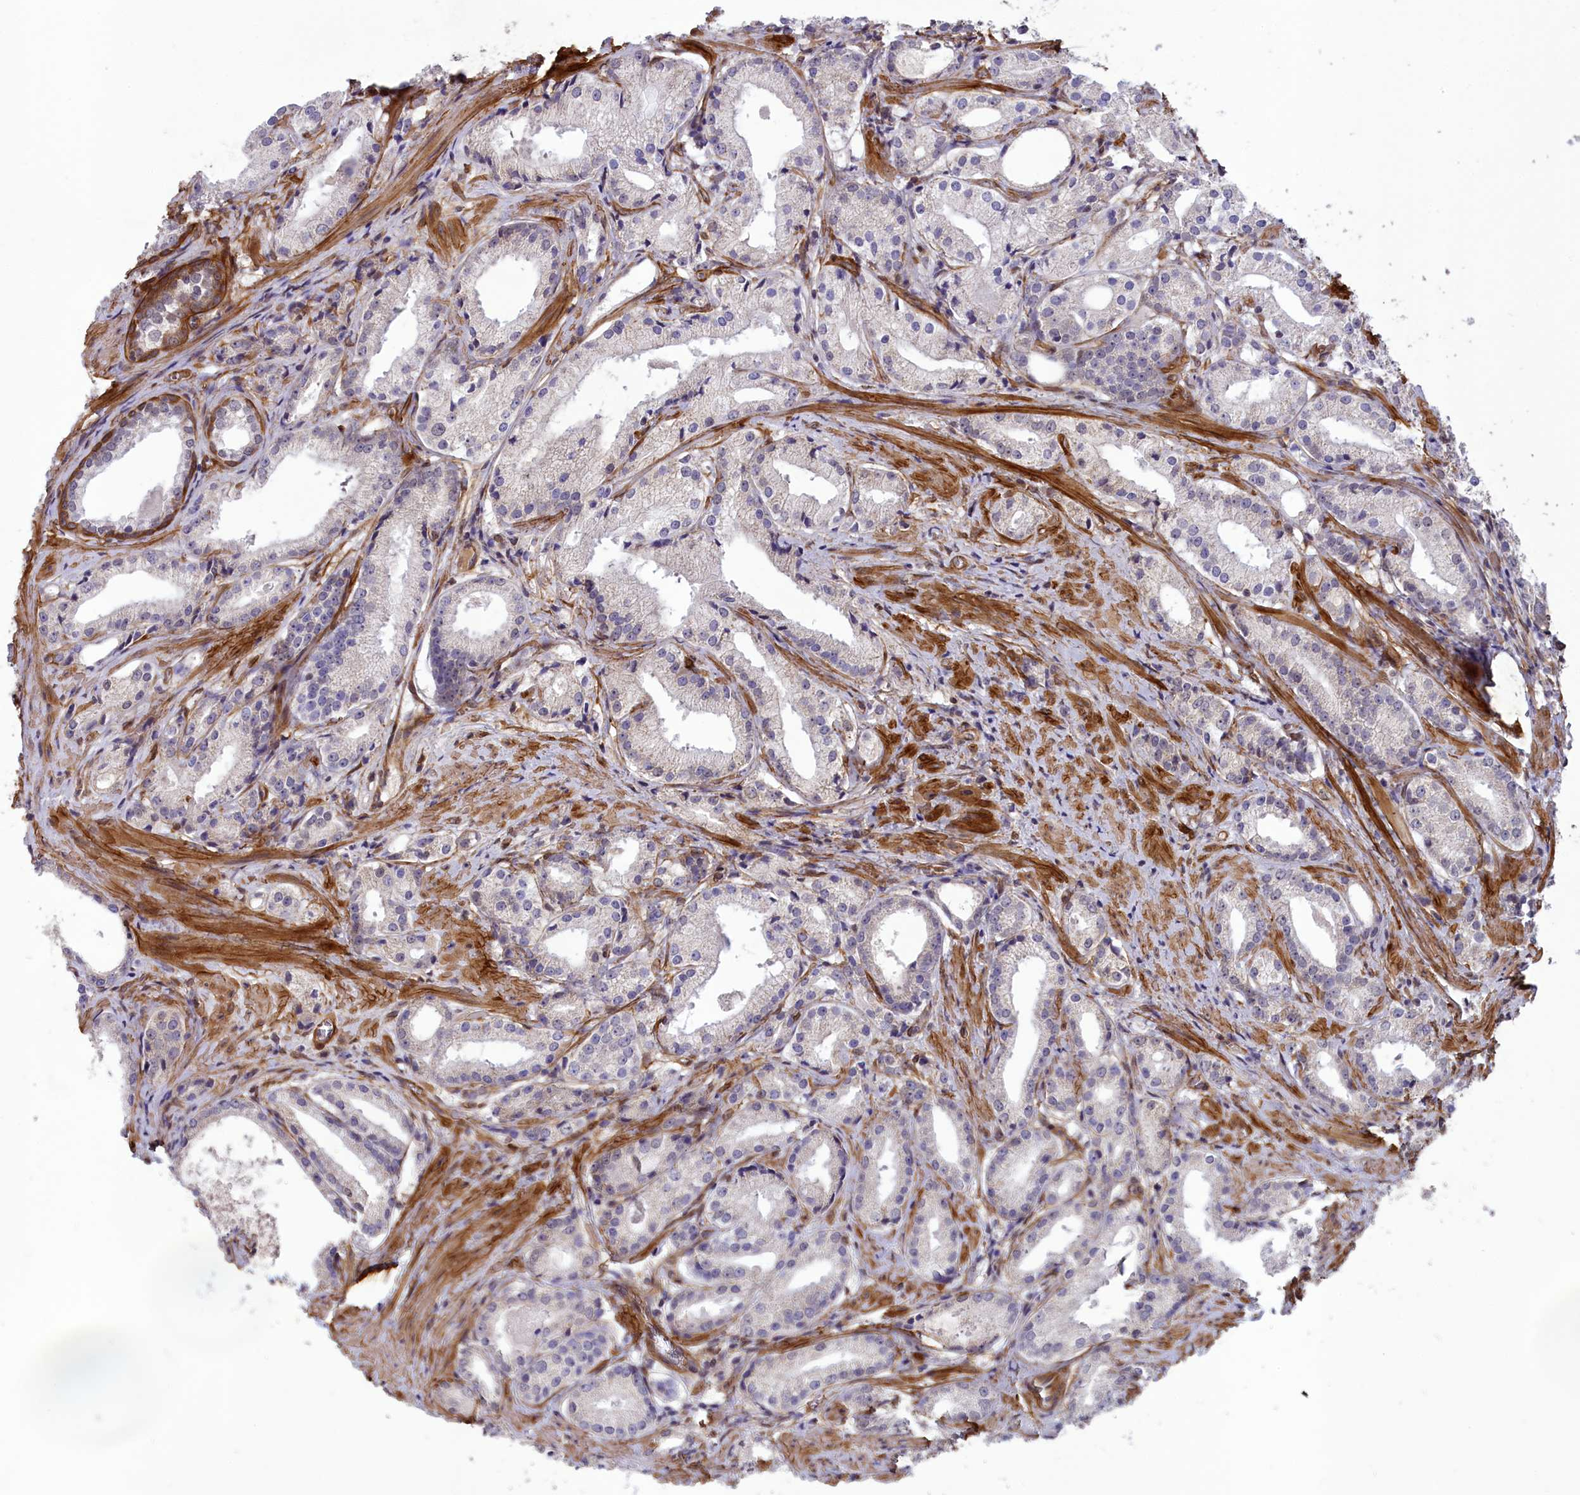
{"staining": {"intensity": "negative", "quantity": "none", "location": "none"}, "tissue": "prostate cancer", "cell_type": "Tumor cells", "image_type": "cancer", "snomed": [{"axis": "morphology", "description": "Adenocarcinoma, Low grade"}, {"axis": "topography", "description": "Prostate"}], "caption": "The immunohistochemistry (IHC) histopathology image has no significant expression in tumor cells of prostate cancer tissue.", "gene": "TNS1", "patient": {"sex": "male", "age": 57}}